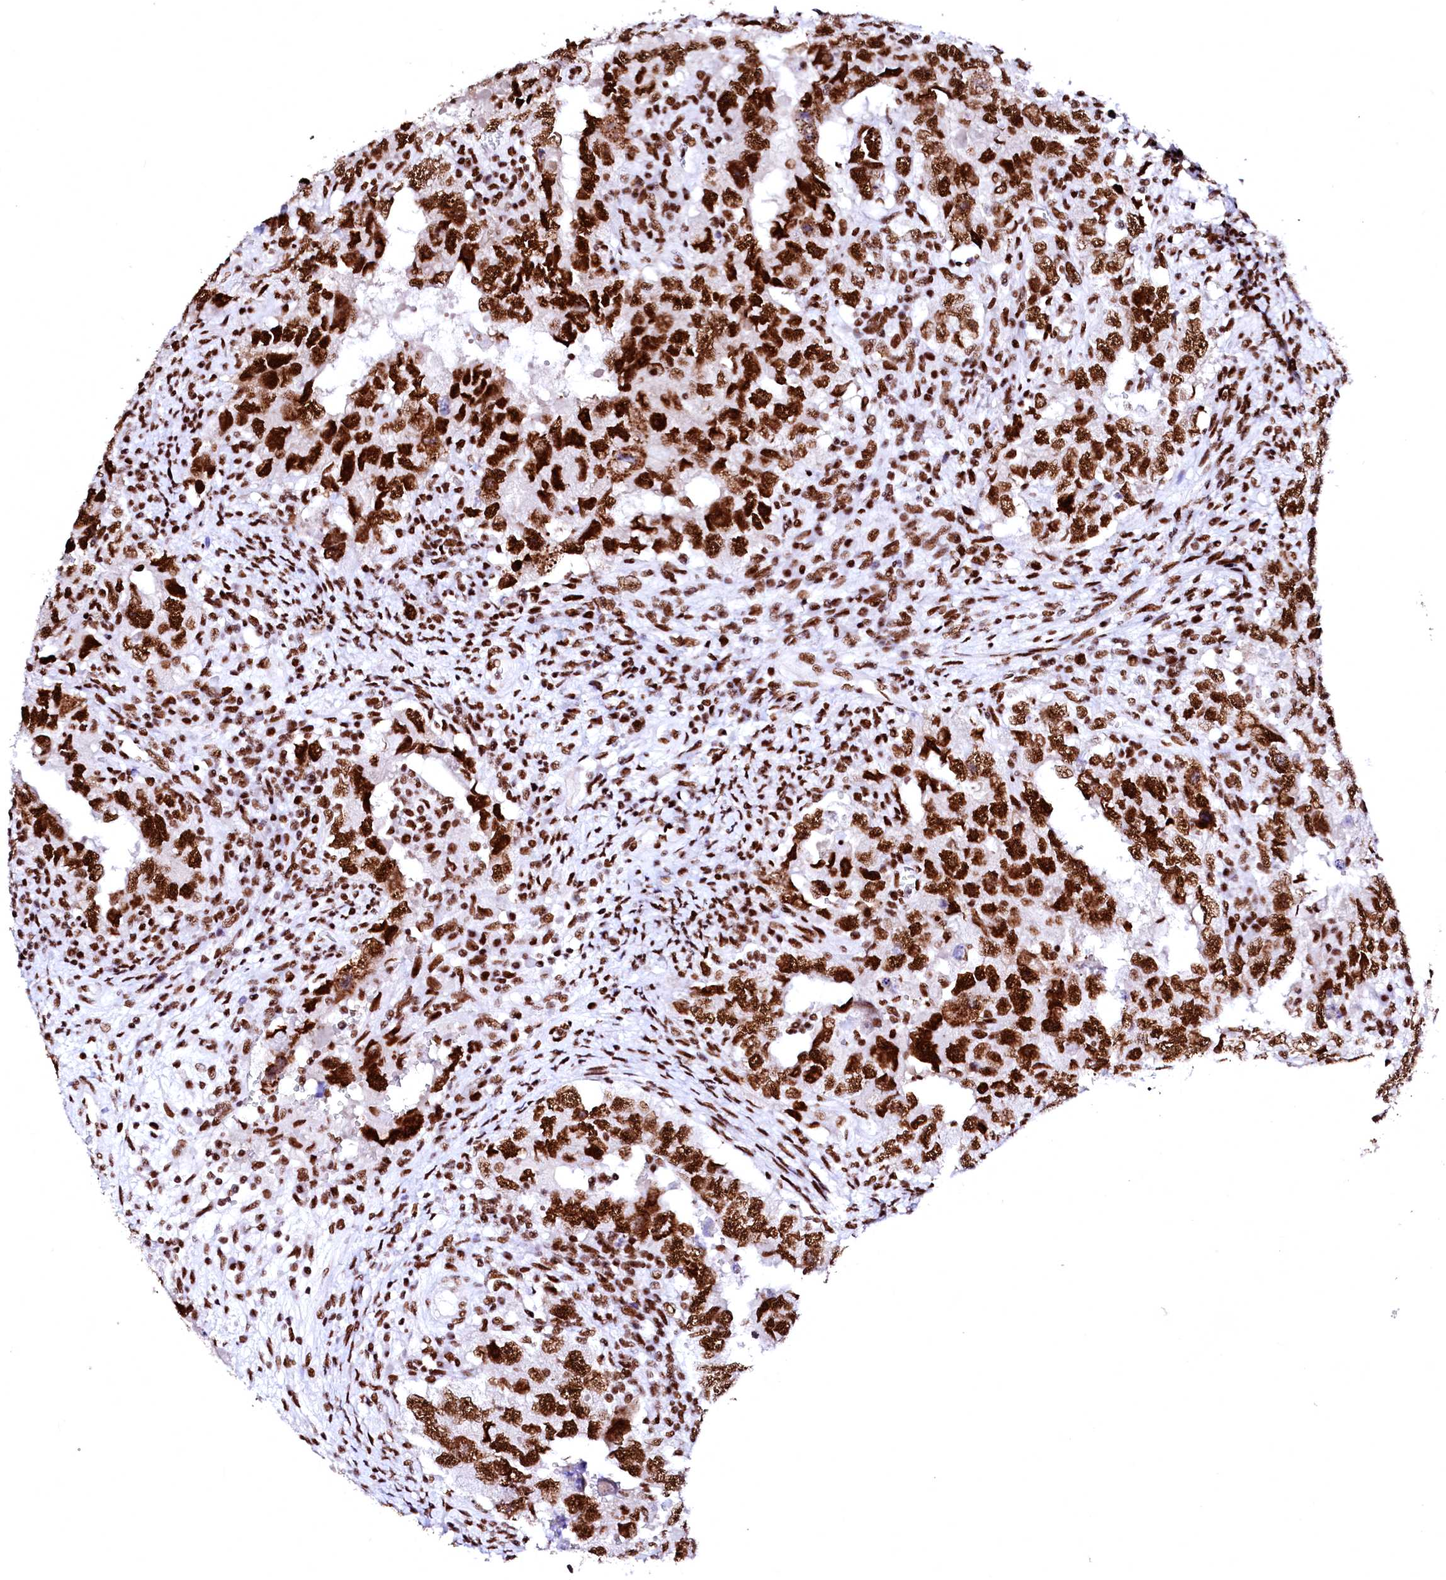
{"staining": {"intensity": "strong", "quantity": ">75%", "location": "nuclear"}, "tissue": "testis cancer", "cell_type": "Tumor cells", "image_type": "cancer", "snomed": [{"axis": "morphology", "description": "Carcinoma, Embryonal, NOS"}, {"axis": "topography", "description": "Testis"}], "caption": "IHC (DAB (3,3'-diaminobenzidine)) staining of human testis cancer (embryonal carcinoma) displays strong nuclear protein positivity in about >75% of tumor cells. (Brightfield microscopy of DAB IHC at high magnification).", "gene": "CPSF6", "patient": {"sex": "male", "age": 26}}